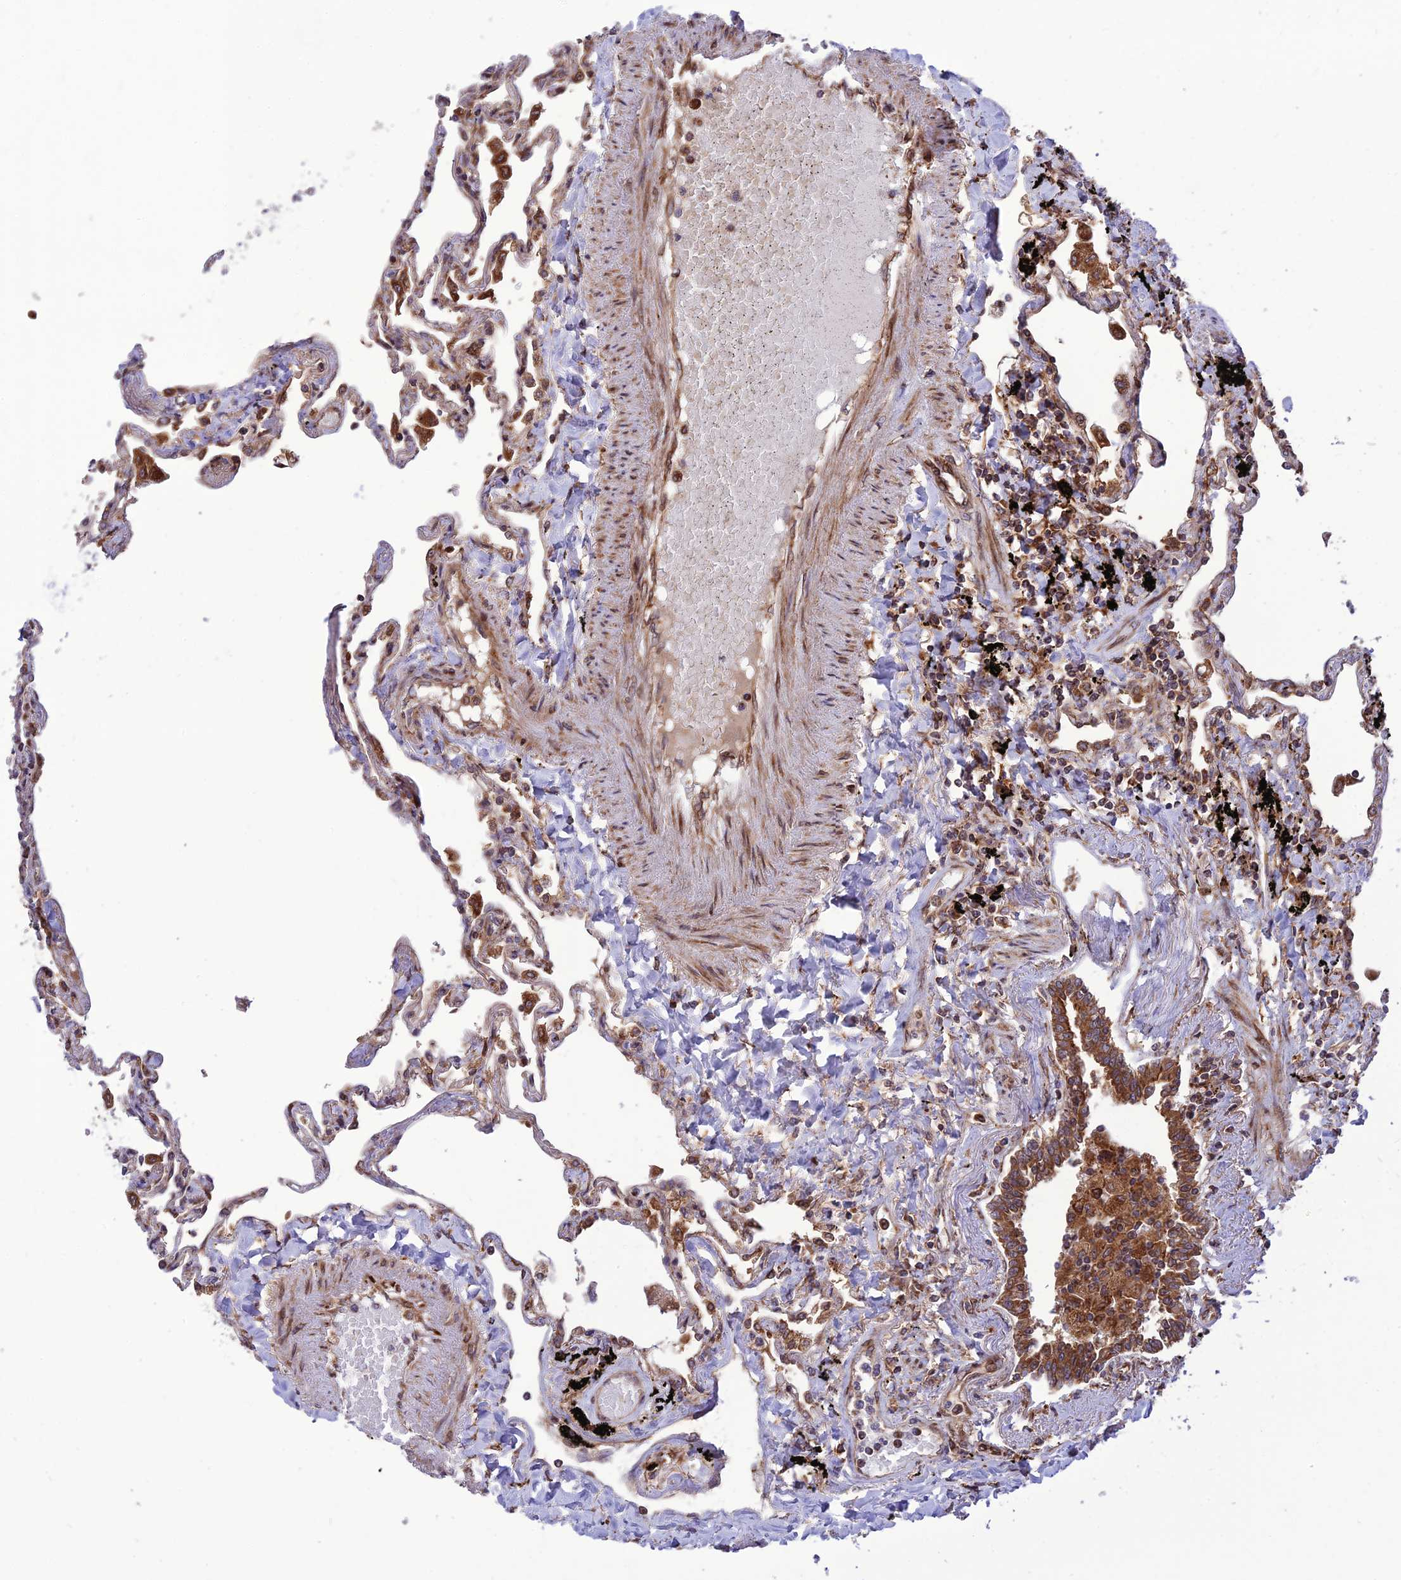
{"staining": {"intensity": "strong", "quantity": "25%-75%", "location": "cytoplasmic/membranous"}, "tissue": "lung", "cell_type": "Alveolar cells", "image_type": "normal", "snomed": [{"axis": "morphology", "description": "Normal tissue, NOS"}, {"axis": "topography", "description": "Lung"}], "caption": "IHC (DAB) staining of benign human lung reveals strong cytoplasmic/membranous protein positivity in approximately 25%-75% of alveolar cells.", "gene": "CRTAP", "patient": {"sex": "female", "age": 67}}